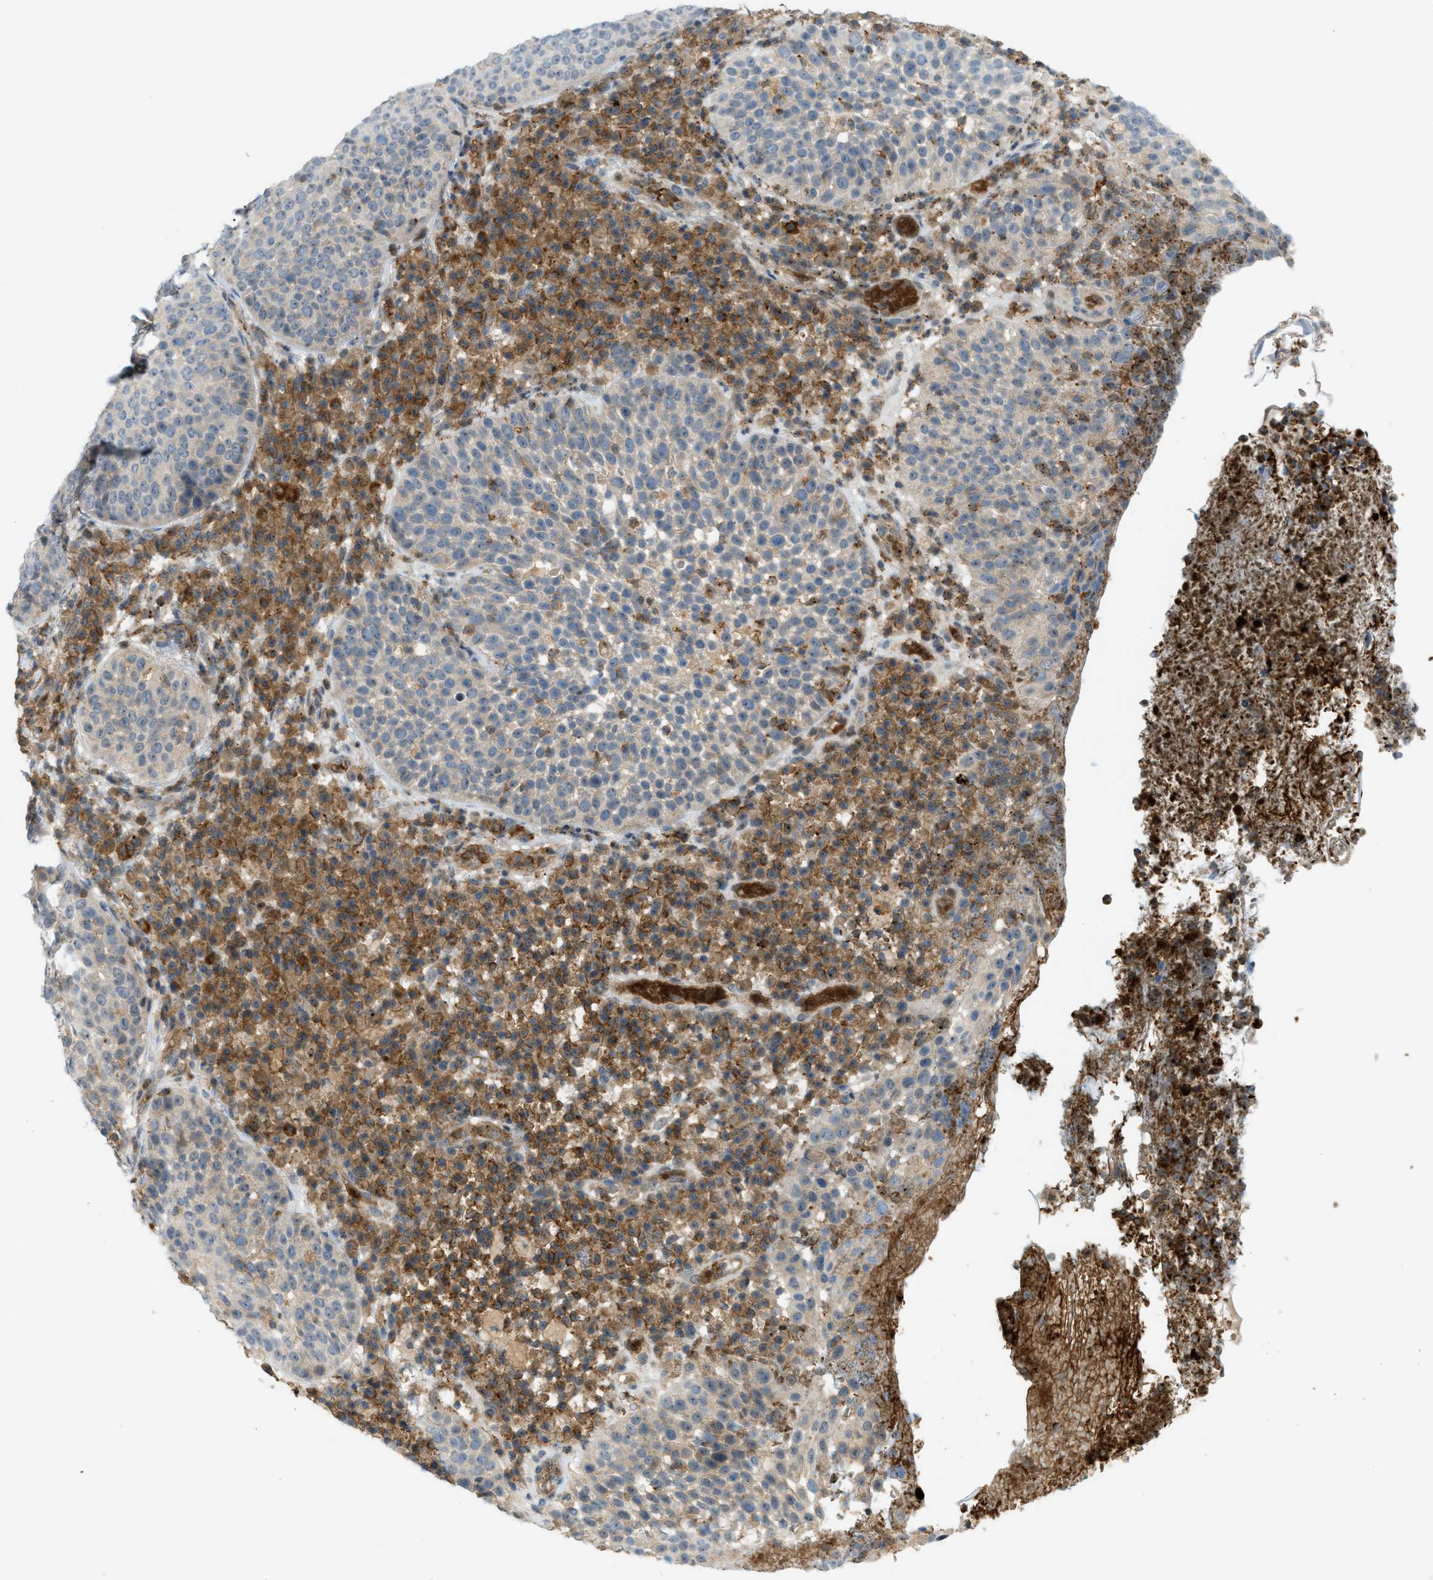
{"staining": {"intensity": "moderate", "quantity": "25%-75%", "location": "cytoplasmic/membranous"}, "tissue": "skin cancer", "cell_type": "Tumor cells", "image_type": "cancer", "snomed": [{"axis": "morphology", "description": "Squamous cell carcinoma in situ, NOS"}, {"axis": "morphology", "description": "Squamous cell carcinoma, NOS"}, {"axis": "topography", "description": "Skin"}], "caption": "A histopathology image of human squamous cell carcinoma (skin) stained for a protein shows moderate cytoplasmic/membranous brown staining in tumor cells.", "gene": "GRK6", "patient": {"sex": "male", "age": 93}}